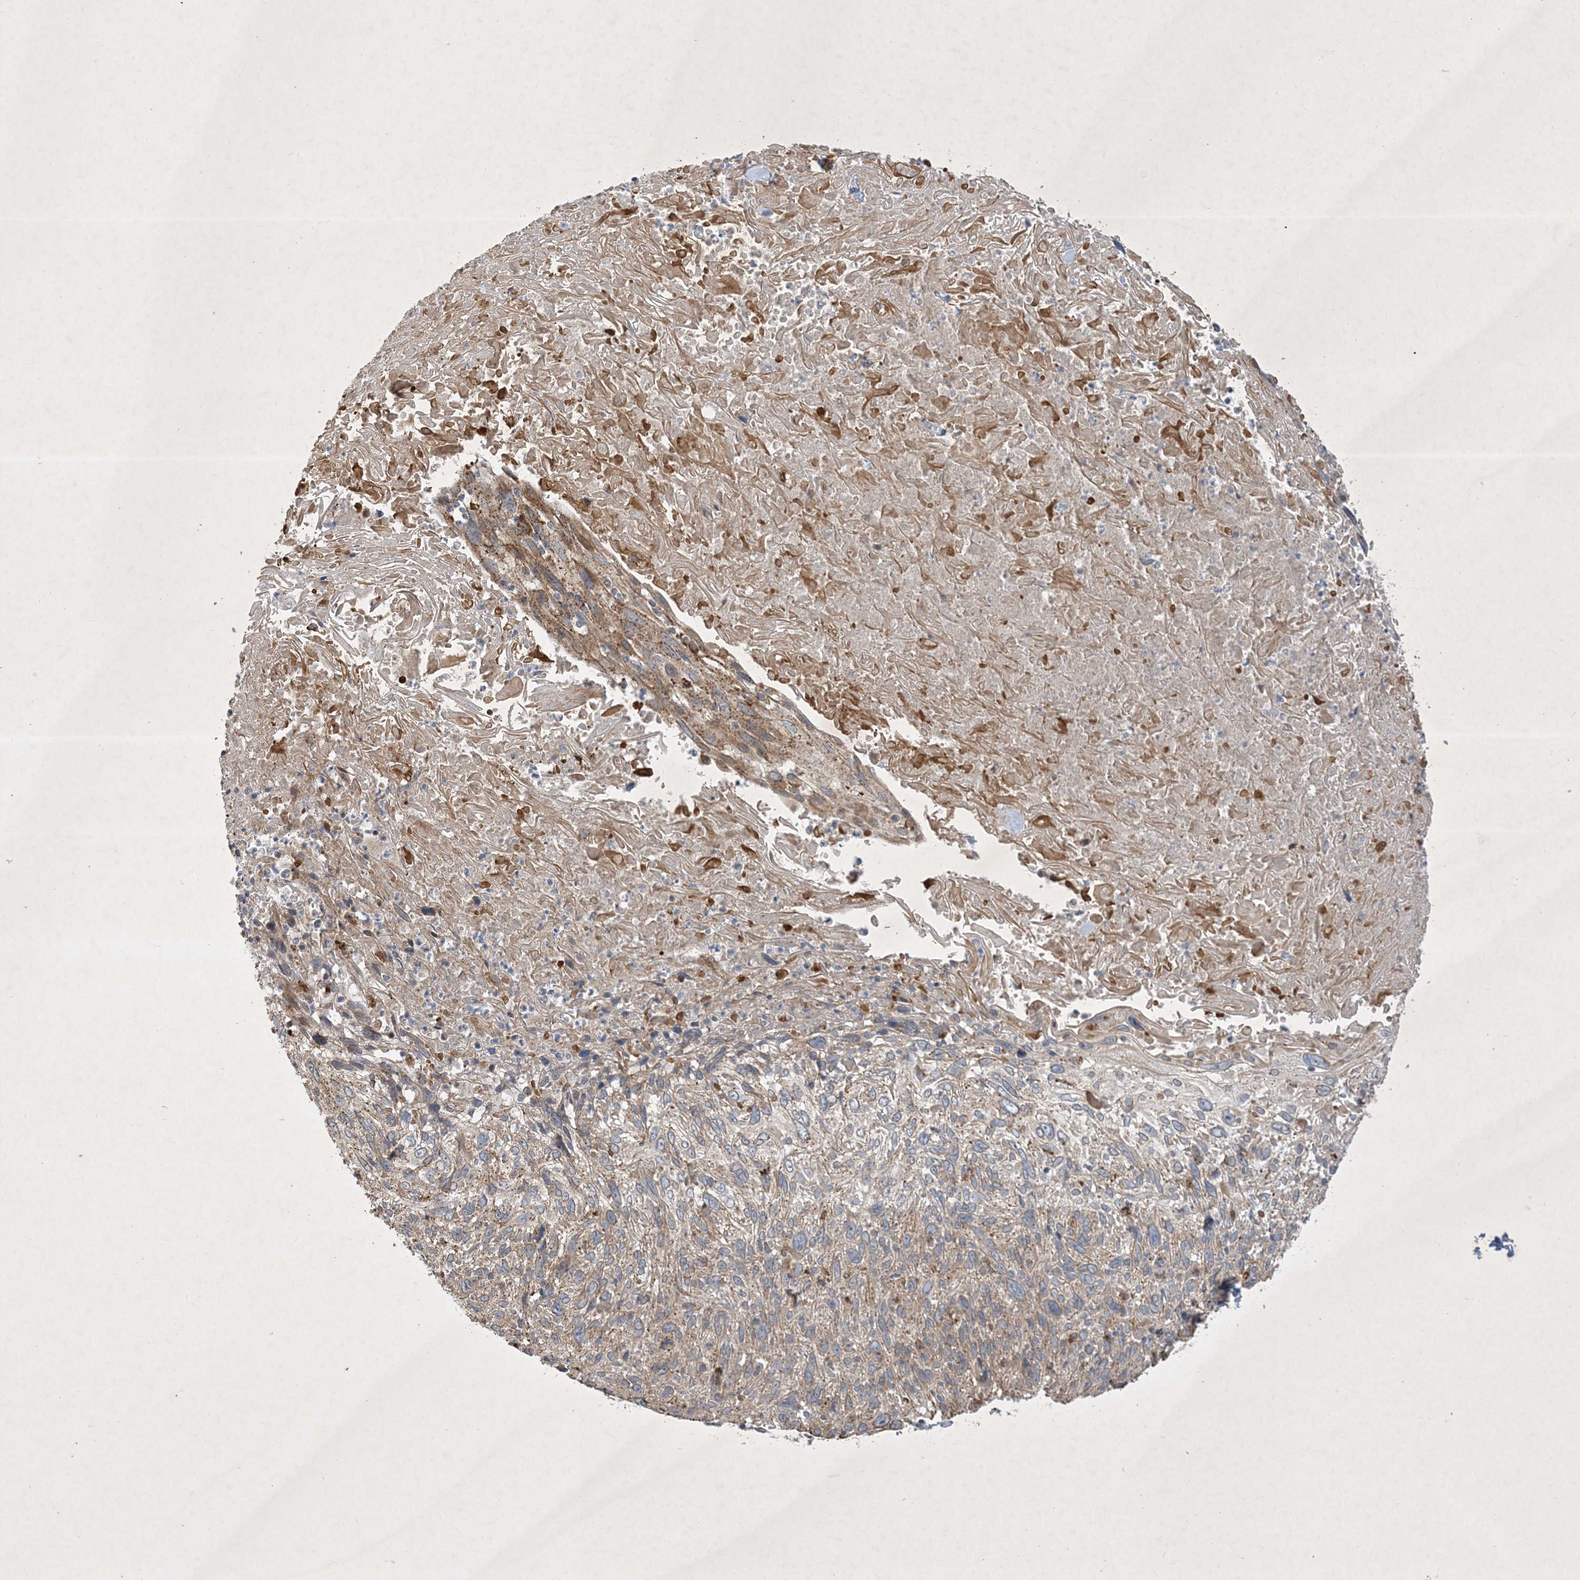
{"staining": {"intensity": "moderate", "quantity": "25%-75%", "location": "cytoplasmic/membranous"}, "tissue": "cervical cancer", "cell_type": "Tumor cells", "image_type": "cancer", "snomed": [{"axis": "morphology", "description": "Squamous cell carcinoma, NOS"}, {"axis": "topography", "description": "Cervix"}], "caption": "Immunohistochemistry (IHC) photomicrograph of neoplastic tissue: squamous cell carcinoma (cervical) stained using IHC shows medium levels of moderate protein expression localized specifically in the cytoplasmic/membranous of tumor cells, appearing as a cytoplasmic/membranous brown color.", "gene": "MRPS18A", "patient": {"sex": "female", "age": 51}}